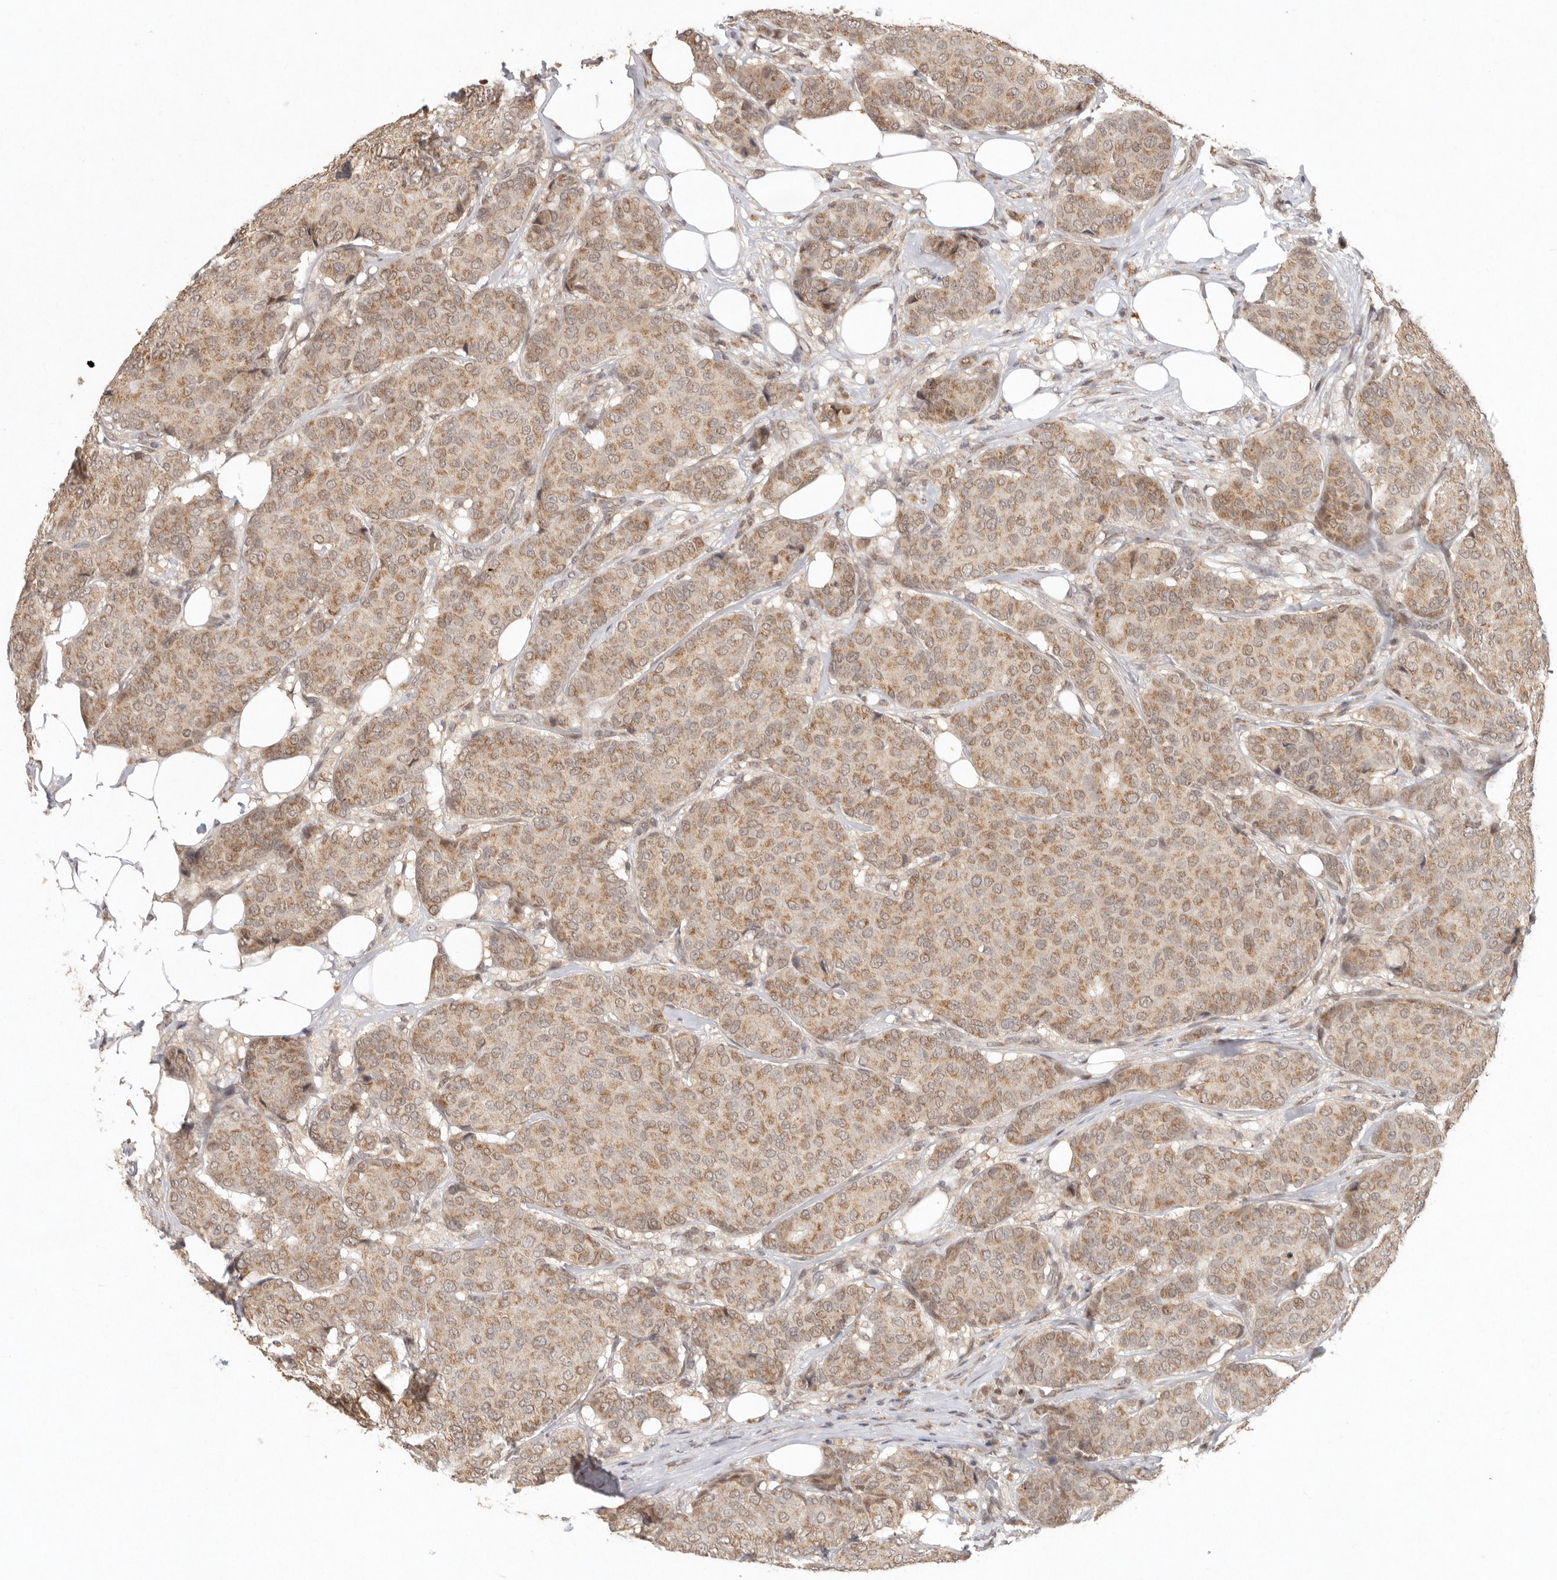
{"staining": {"intensity": "moderate", "quantity": ">75%", "location": "cytoplasmic/membranous,nuclear"}, "tissue": "breast cancer", "cell_type": "Tumor cells", "image_type": "cancer", "snomed": [{"axis": "morphology", "description": "Duct carcinoma"}, {"axis": "topography", "description": "Breast"}], "caption": "Human breast cancer stained with a brown dye exhibits moderate cytoplasmic/membranous and nuclear positive positivity in about >75% of tumor cells.", "gene": "LRRC75A", "patient": {"sex": "female", "age": 75}}